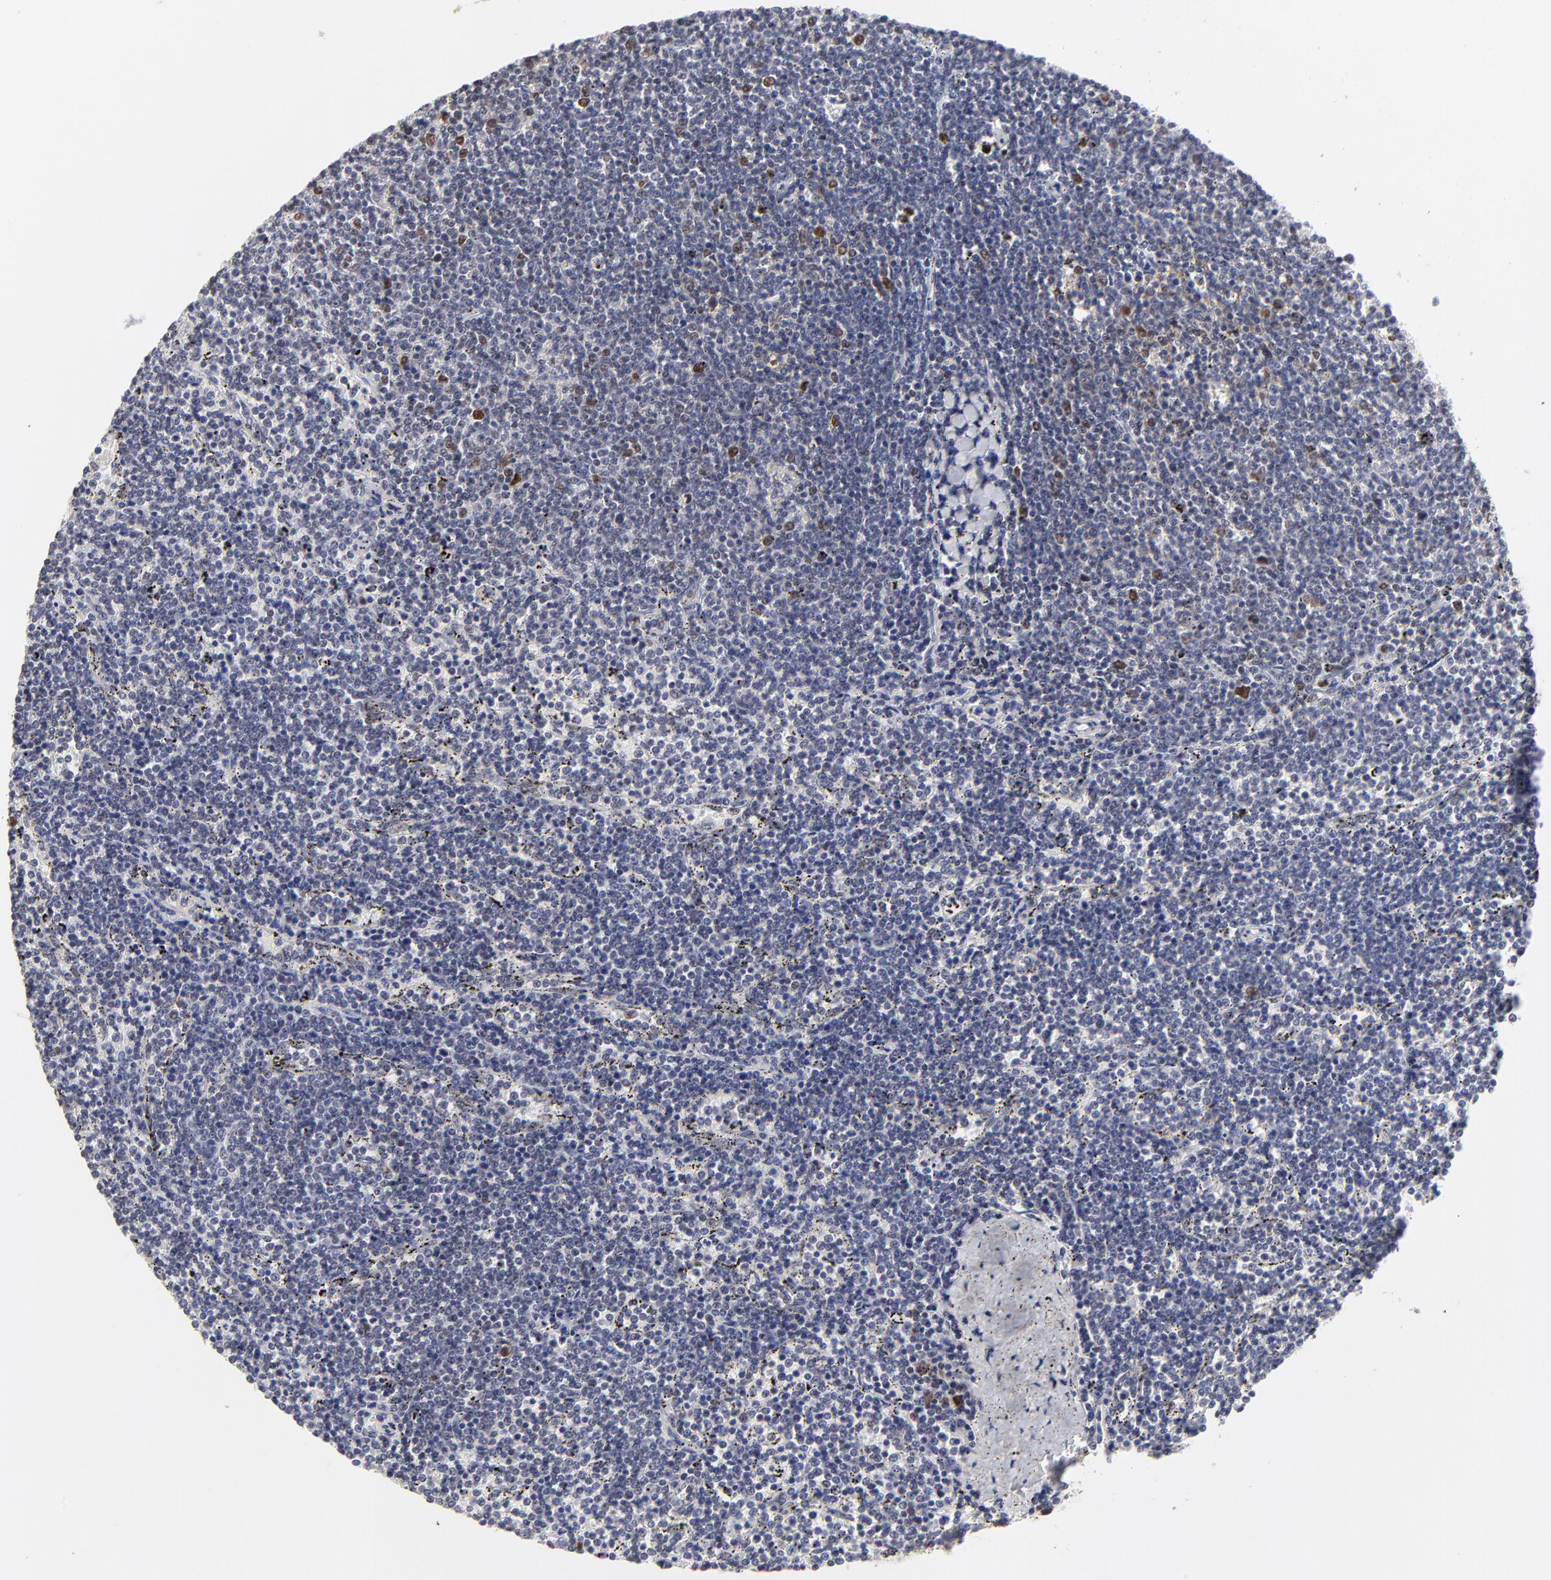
{"staining": {"intensity": "moderate", "quantity": "<25%", "location": "nuclear"}, "tissue": "lymphoma", "cell_type": "Tumor cells", "image_type": "cancer", "snomed": [{"axis": "morphology", "description": "Malignant lymphoma, non-Hodgkin's type, Low grade"}, {"axis": "topography", "description": "Spleen"}], "caption": "Tumor cells display moderate nuclear staining in approximately <25% of cells in lymphoma. (Stains: DAB (3,3'-diaminobenzidine) in brown, nuclei in blue, Microscopy: brightfield microscopy at high magnification).", "gene": "OGFOD1", "patient": {"sex": "female", "age": 50}}